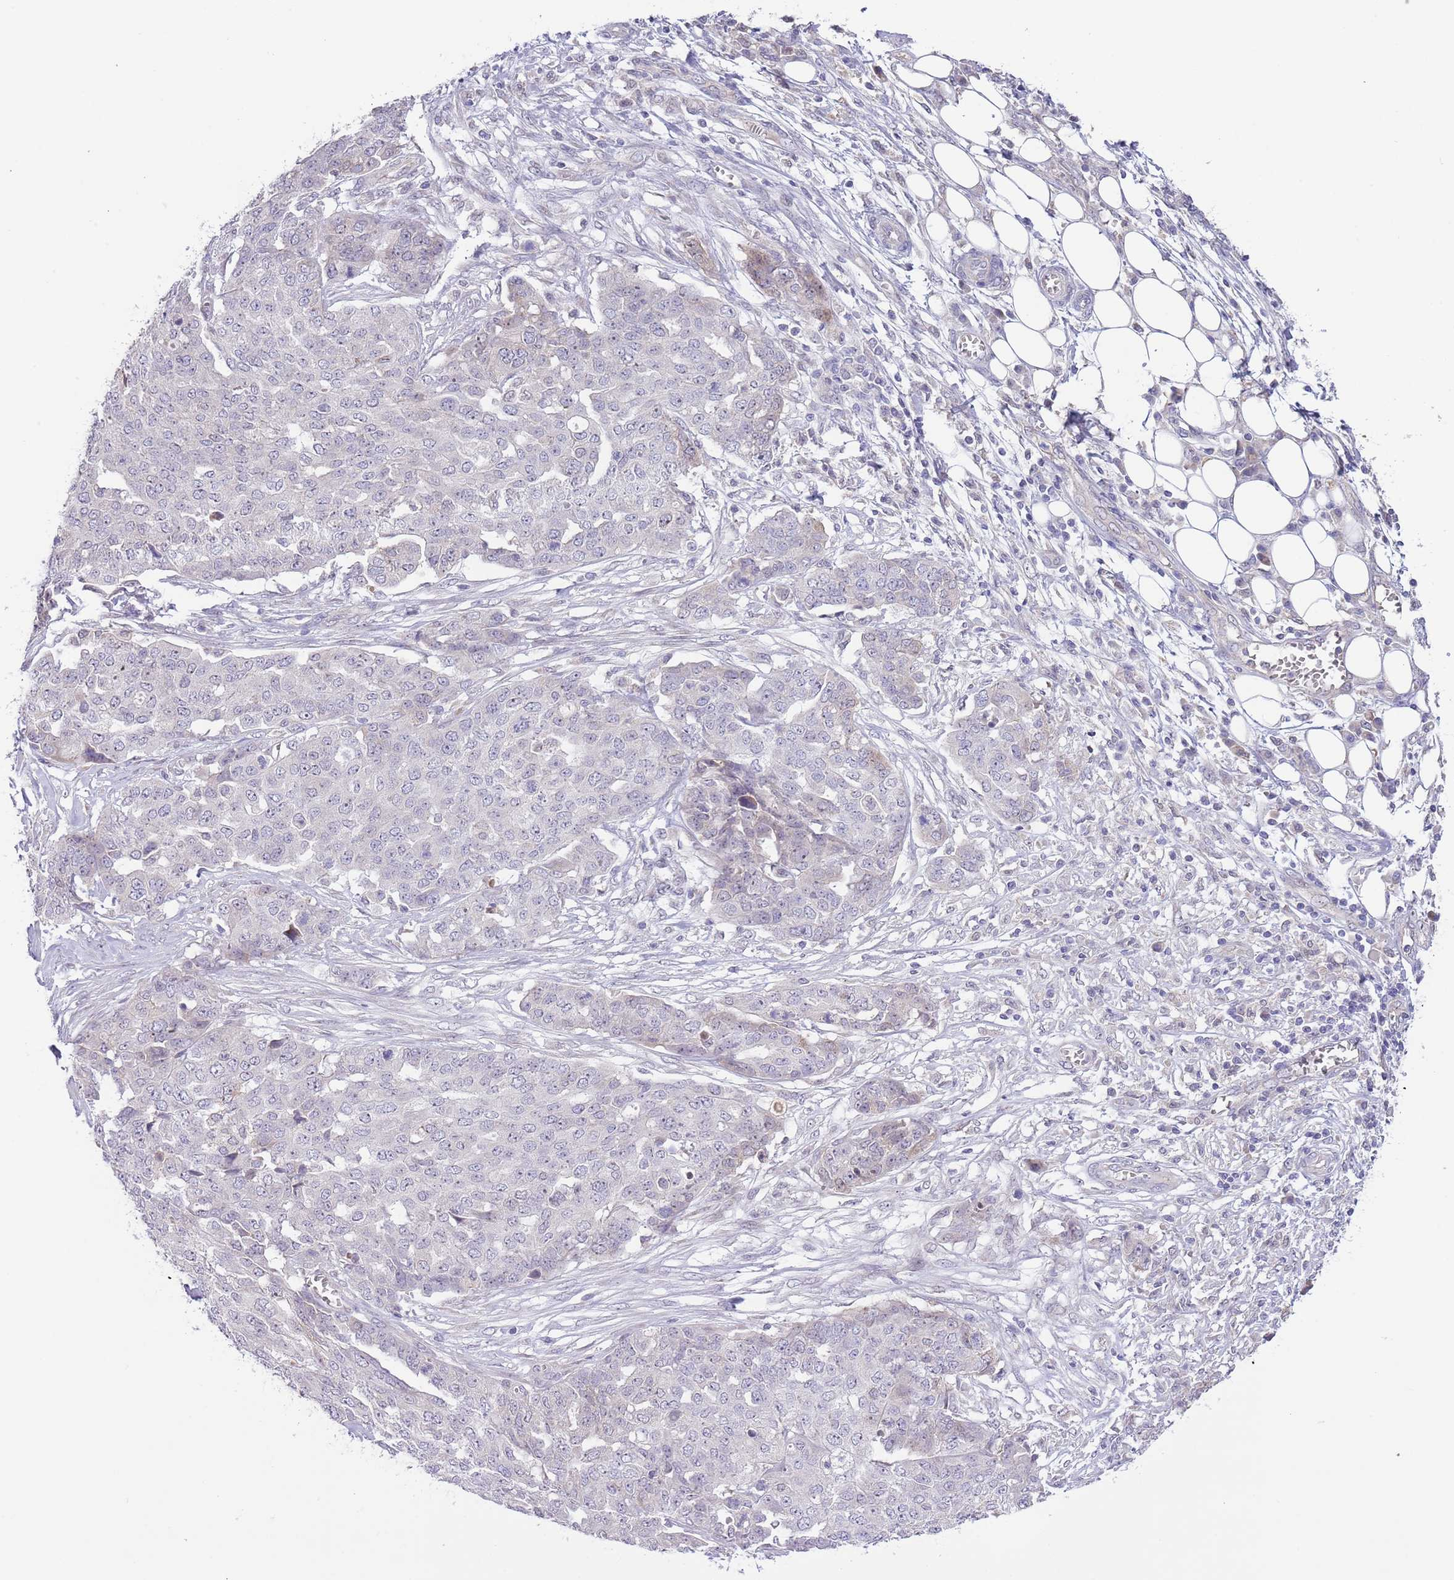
{"staining": {"intensity": "negative", "quantity": "none", "location": "none"}, "tissue": "ovarian cancer", "cell_type": "Tumor cells", "image_type": "cancer", "snomed": [{"axis": "morphology", "description": "Cystadenocarcinoma, serous, NOS"}, {"axis": "topography", "description": "Soft tissue"}, {"axis": "topography", "description": "Ovary"}], "caption": "This is an immunohistochemistry photomicrograph of human ovarian cancer. There is no staining in tumor cells.", "gene": "AP1S2", "patient": {"sex": "female", "age": 57}}